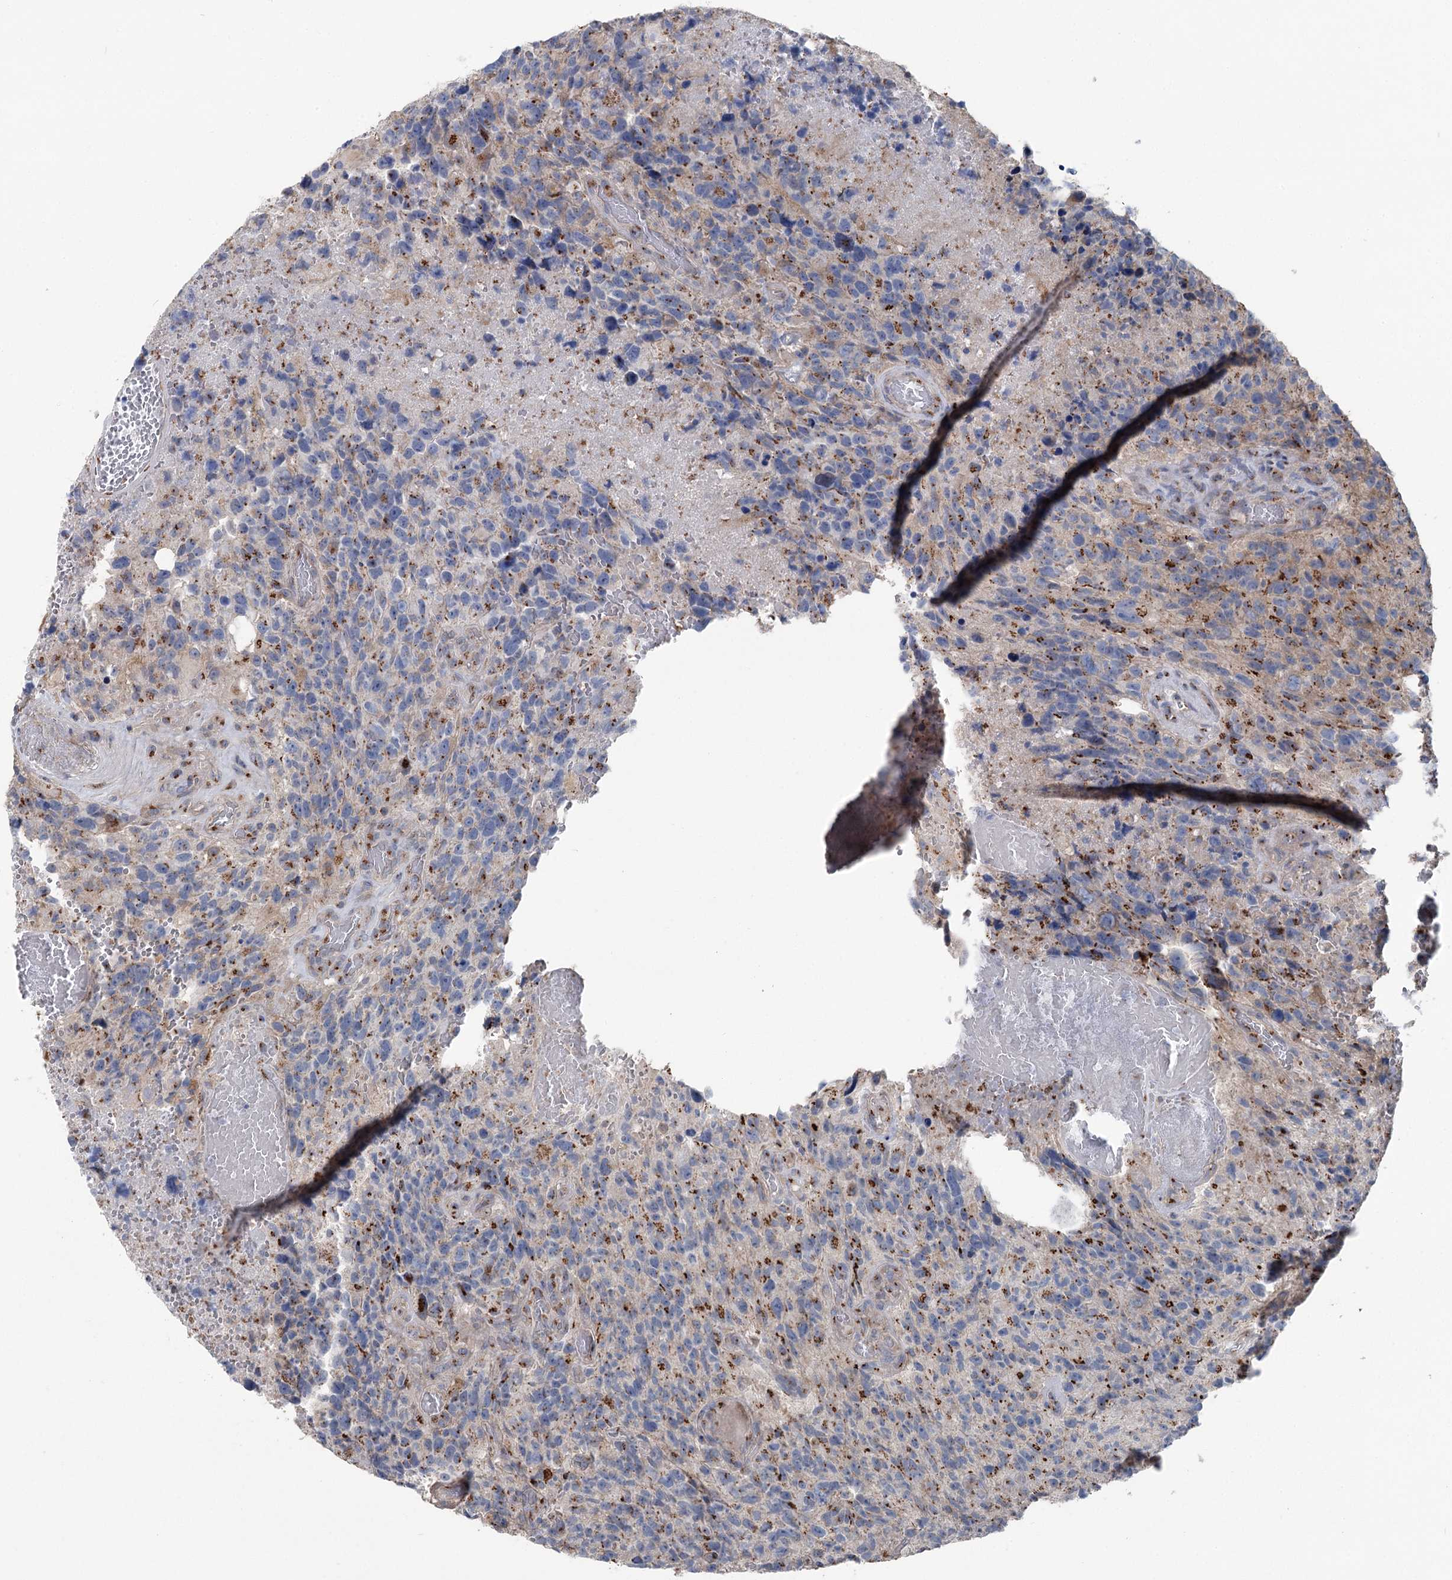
{"staining": {"intensity": "moderate", "quantity": "<25%", "location": "cytoplasmic/membranous"}, "tissue": "glioma", "cell_type": "Tumor cells", "image_type": "cancer", "snomed": [{"axis": "morphology", "description": "Glioma, malignant, High grade"}, {"axis": "topography", "description": "Brain"}], "caption": "Immunohistochemical staining of human malignant glioma (high-grade) demonstrates moderate cytoplasmic/membranous protein expression in about <25% of tumor cells.", "gene": "ITIH5", "patient": {"sex": "male", "age": 69}}